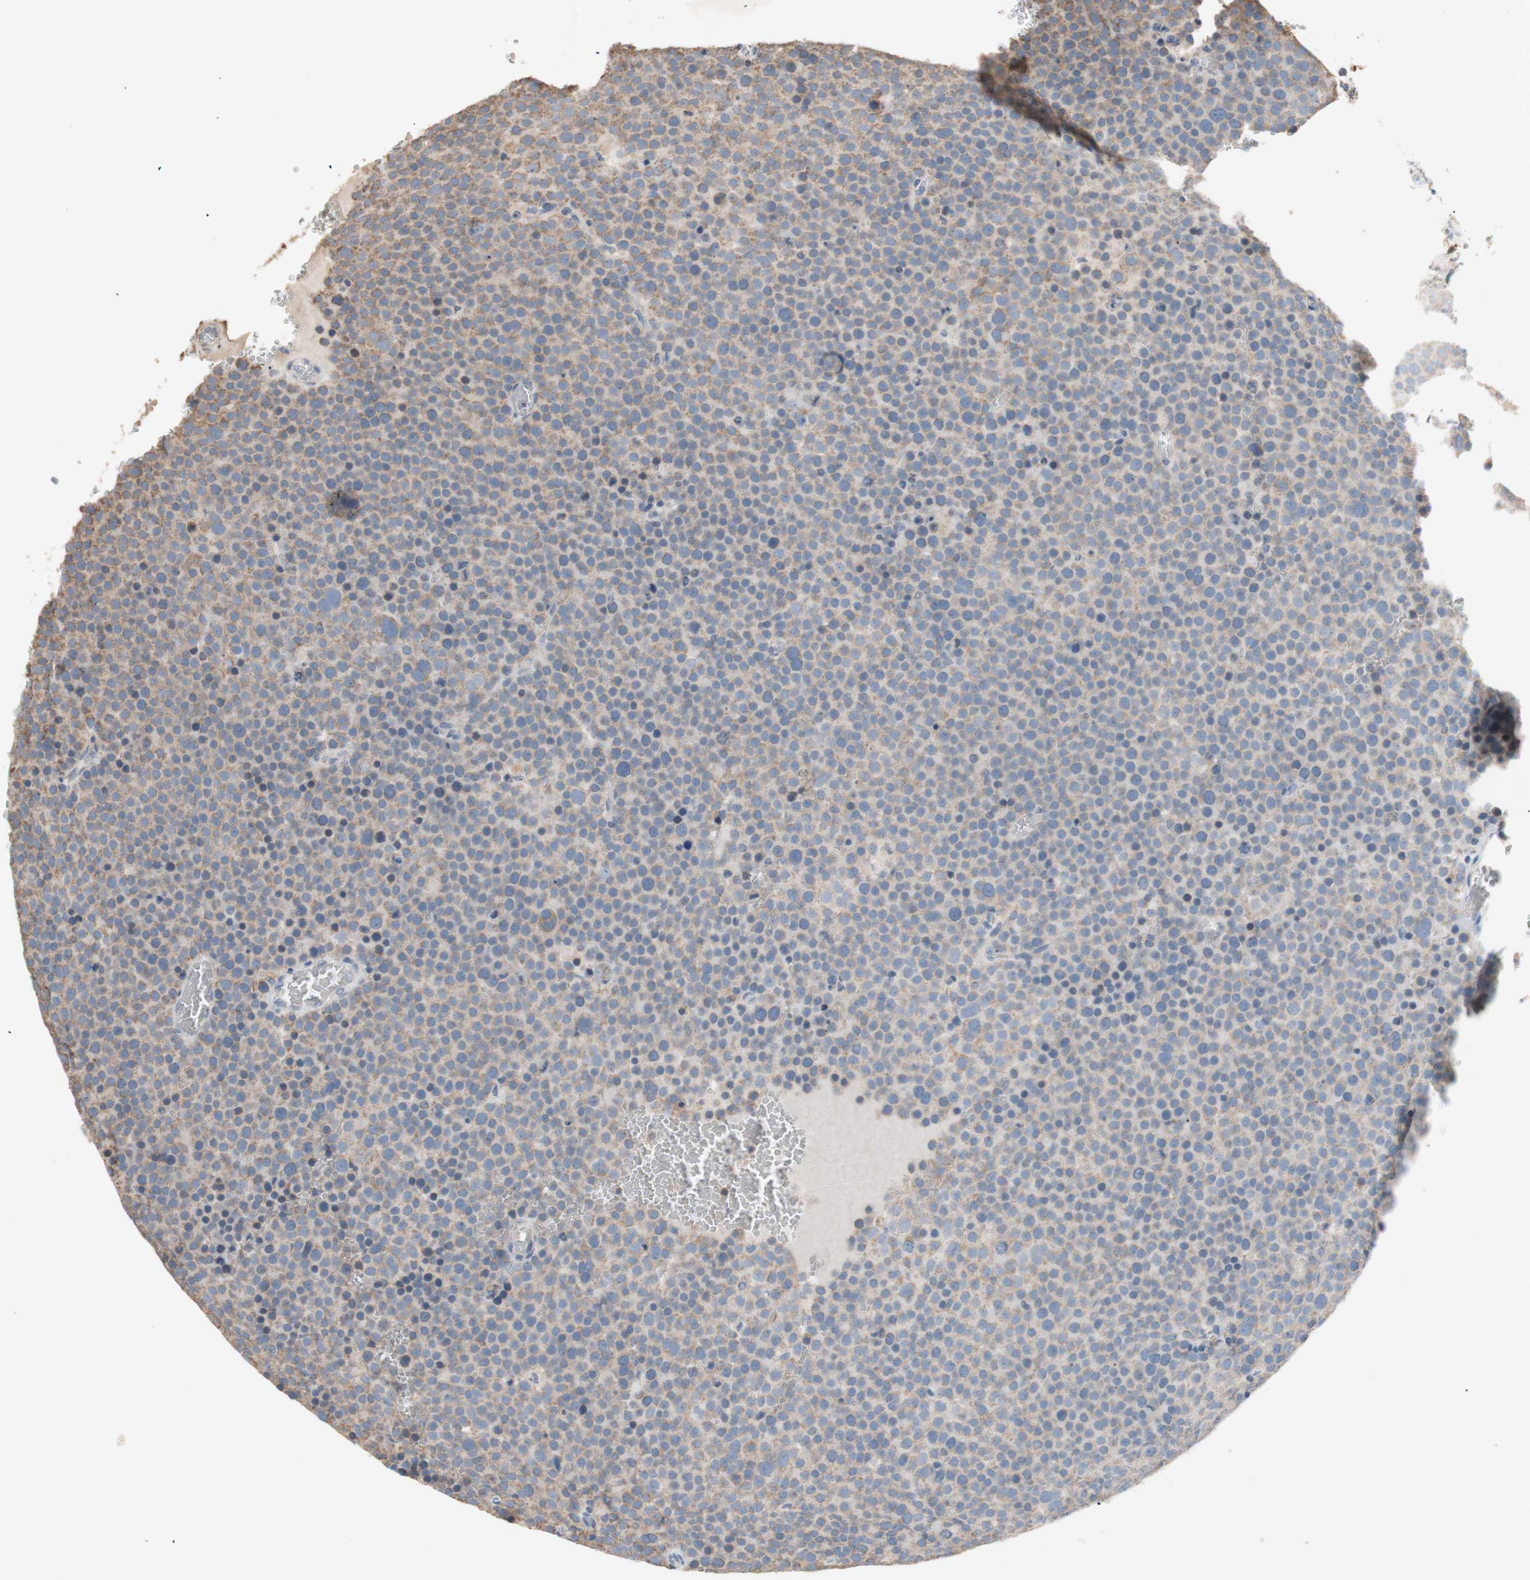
{"staining": {"intensity": "weak", "quantity": "25%-75%", "location": "cytoplasmic/membranous"}, "tissue": "testis cancer", "cell_type": "Tumor cells", "image_type": "cancer", "snomed": [{"axis": "morphology", "description": "Seminoma, NOS"}, {"axis": "topography", "description": "Testis"}], "caption": "This histopathology image shows IHC staining of human seminoma (testis), with low weak cytoplasmic/membranous expression in about 25%-75% of tumor cells.", "gene": "PTGIS", "patient": {"sex": "male", "age": 71}}